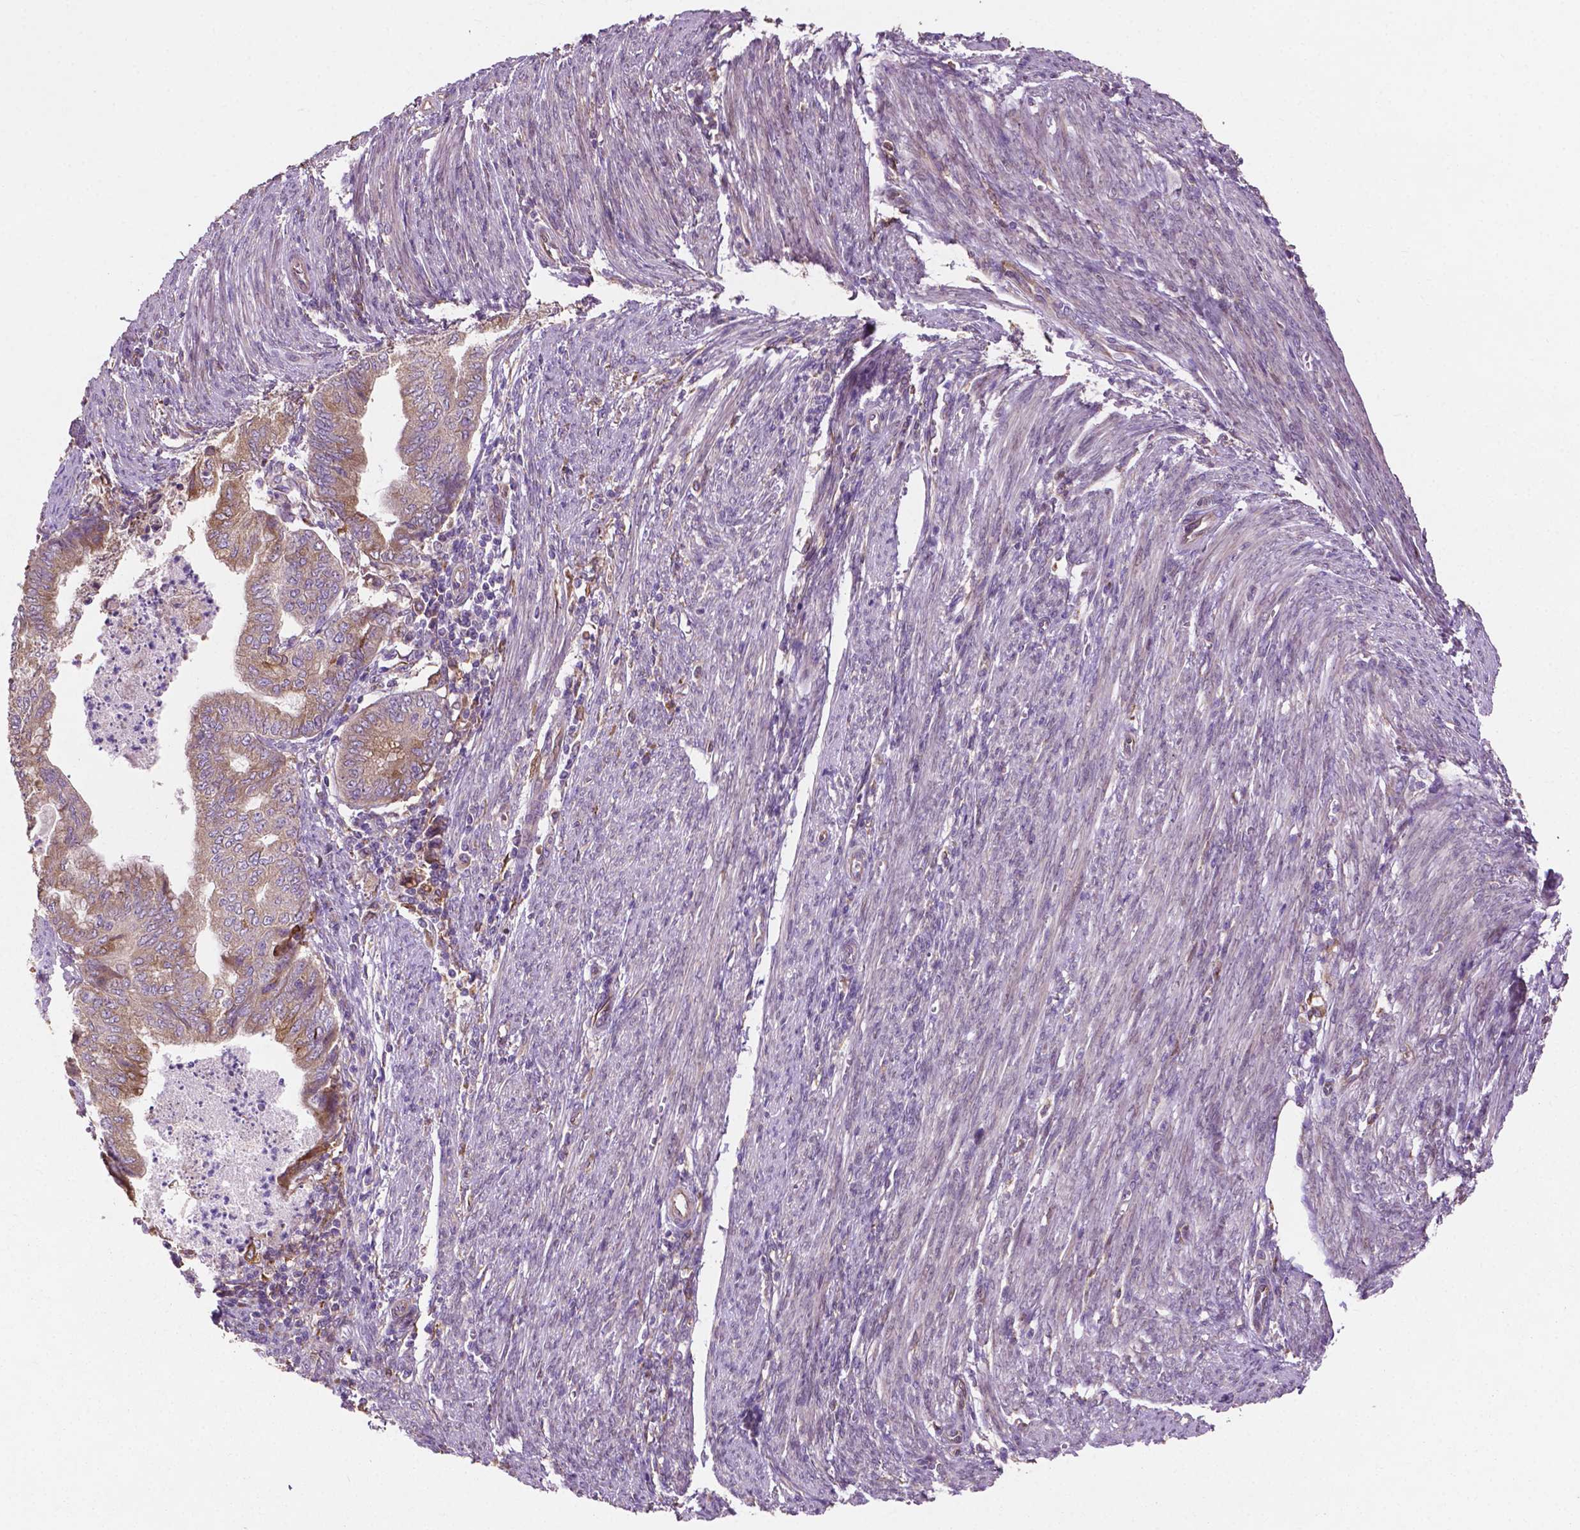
{"staining": {"intensity": "weak", "quantity": "<25%", "location": "cytoplasmic/membranous"}, "tissue": "endometrial cancer", "cell_type": "Tumor cells", "image_type": "cancer", "snomed": [{"axis": "morphology", "description": "Adenocarcinoma, NOS"}, {"axis": "topography", "description": "Endometrium"}], "caption": "An immunohistochemistry histopathology image of endometrial cancer is shown. There is no staining in tumor cells of endometrial cancer.", "gene": "MBTPS1", "patient": {"sex": "female", "age": 79}}